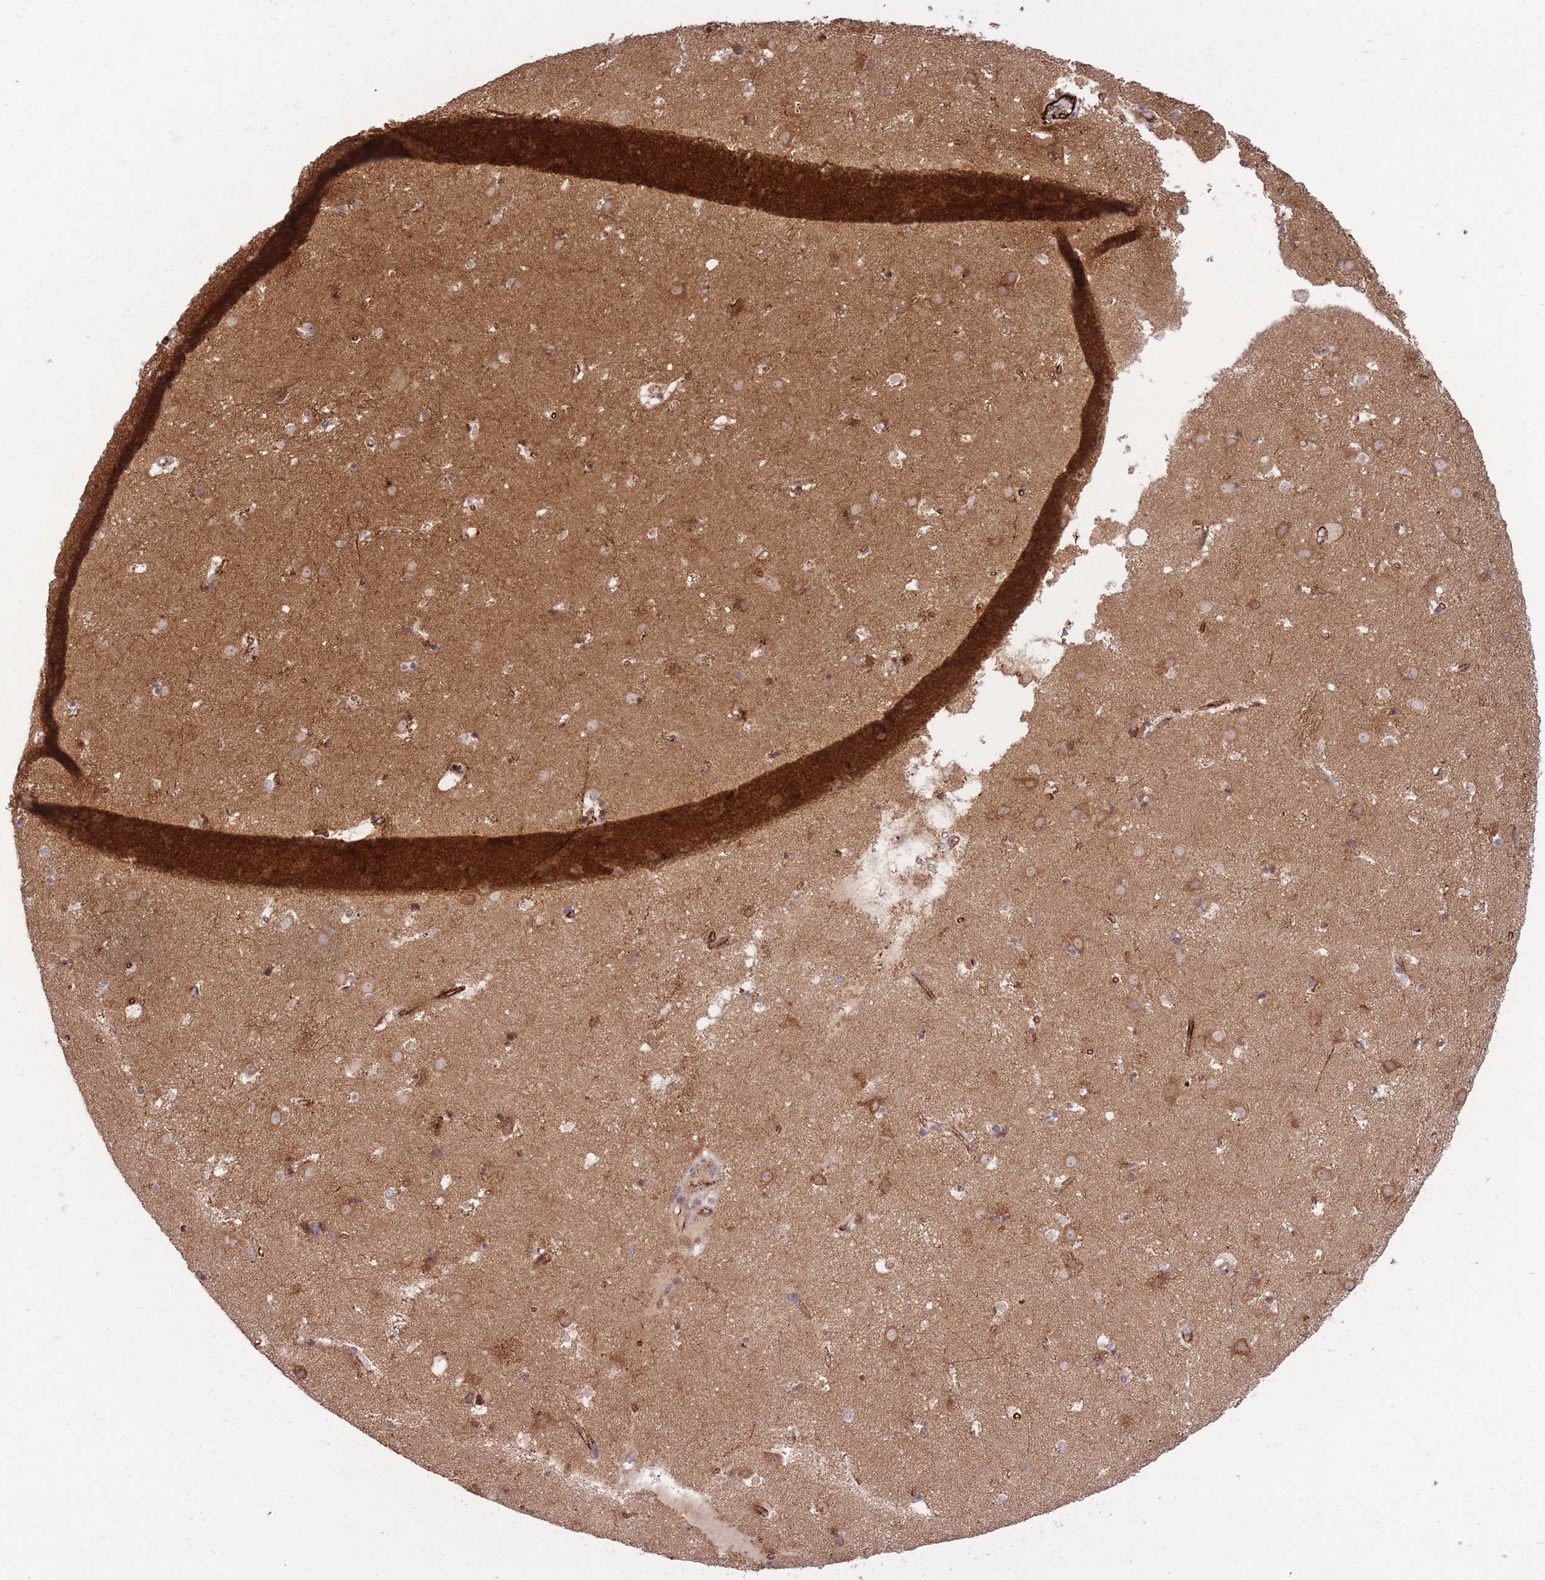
{"staining": {"intensity": "weak", "quantity": "<25%", "location": "cytoplasmic/membranous"}, "tissue": "caudate", "cell_type": "Glial cells", "image_type": "normal", "snomed": [{"axis": "morphology", "description": "Normal tissue, NOS"}, {"axis": "topography", "description": "Lateral ventricle wall"}], "caption": "DAB immunohistochemical staining of normal caudate demonstrates no significant positivity in glial cells.", "gene": "CISH", "patient": {"sex": "male", "age": 58}}